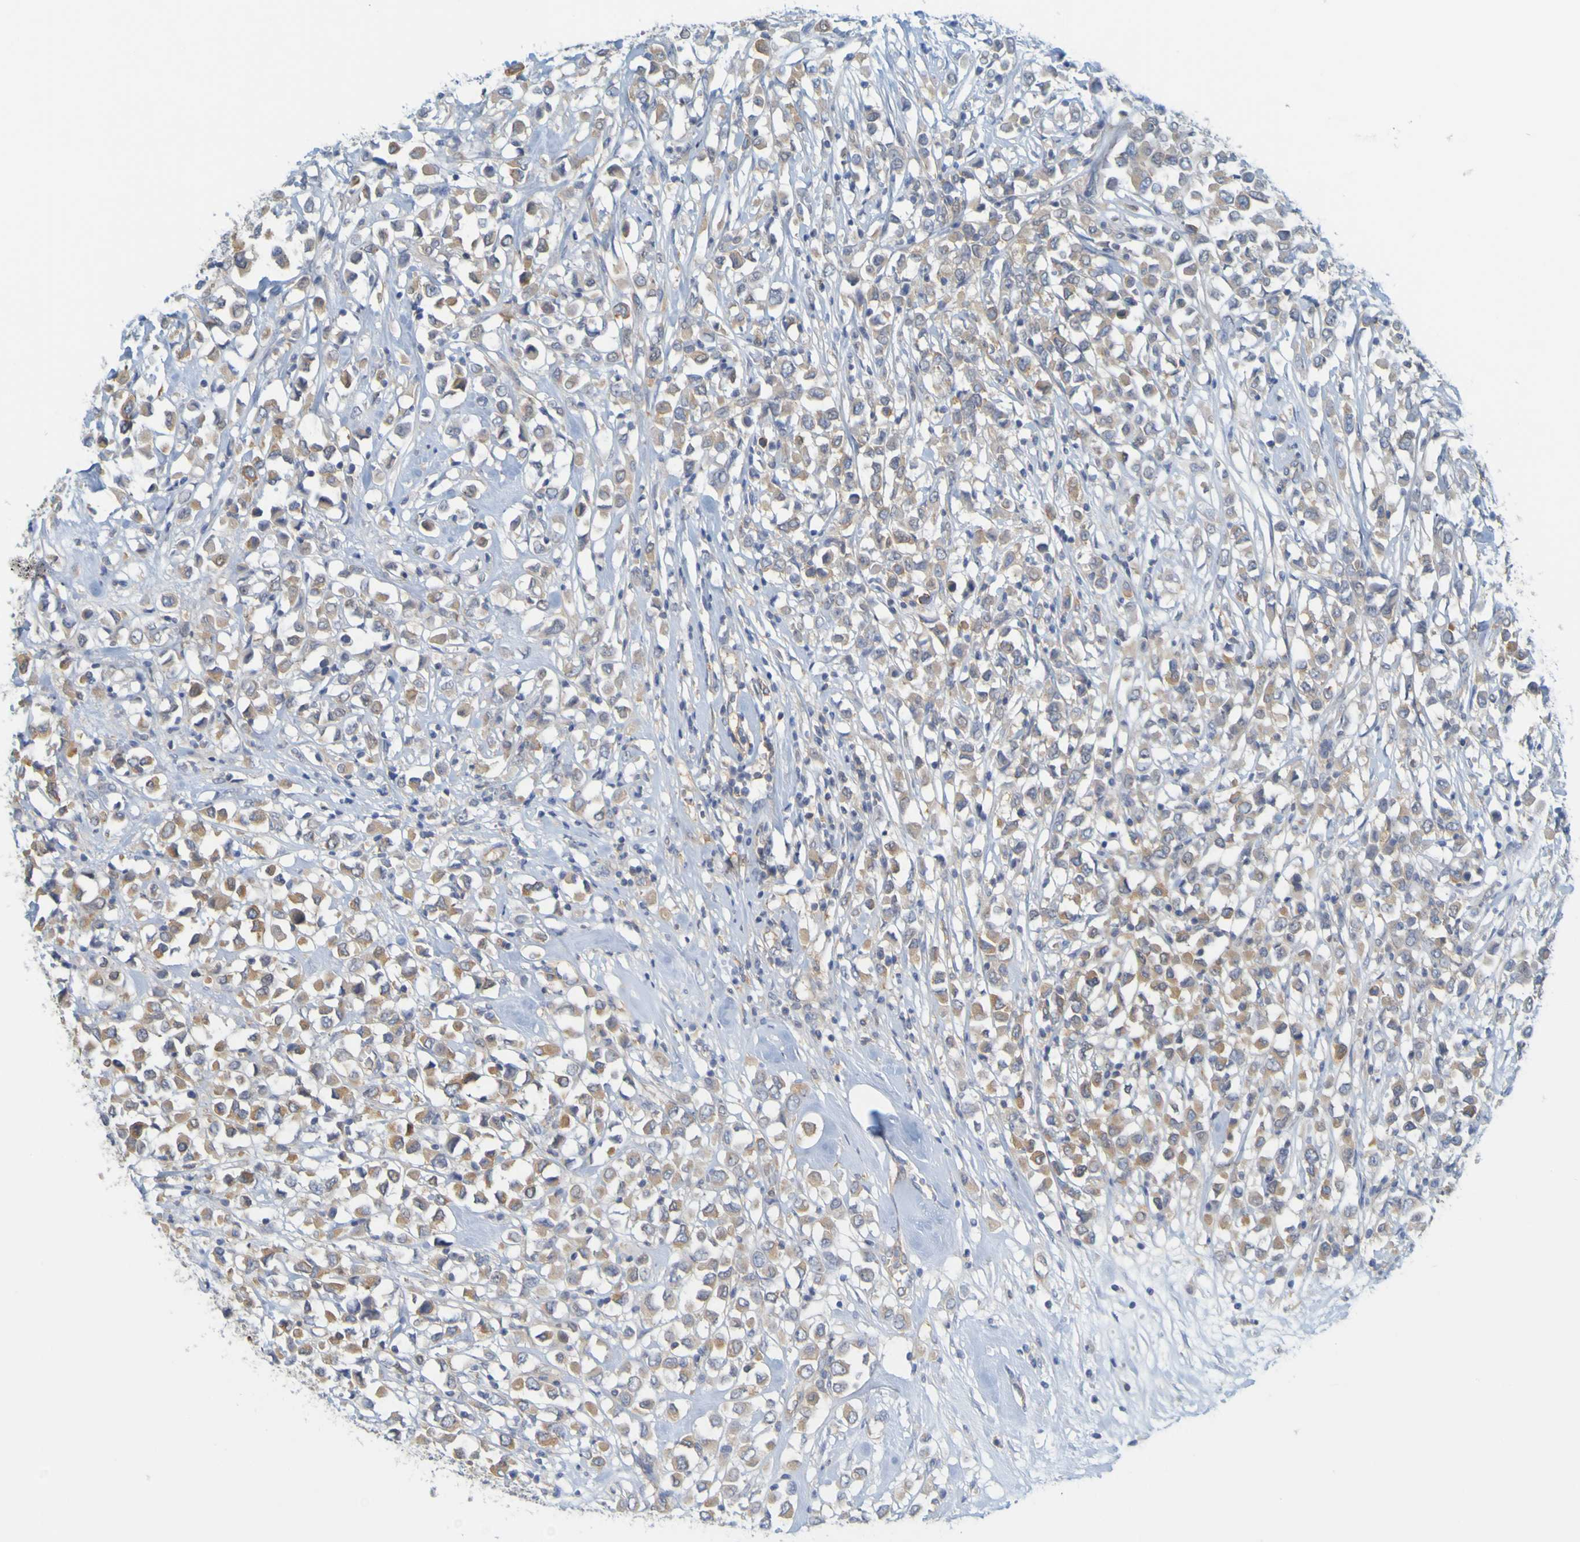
{"staining": {"intensity": "moderate", "quantity": ">75%", "location": "cytoplasmic/membranous"}, "tissue": "breast cancer", "cell_type": "Tumor cells", "image_type": "cancer", "snomed": [{"axis": "morphology", "description": "Duct carcinoma"}, {"axis": "topography", "description": "Breast"}], "caption": "This is a photomicrograph of immunohistochemistry staining of breast intraductal carcinoma, which shows moderate expression in the cytoplasmic/membranous of tumor cells.", "gene": "APPL1", "patient": {"sex": "female", "age": 61}}